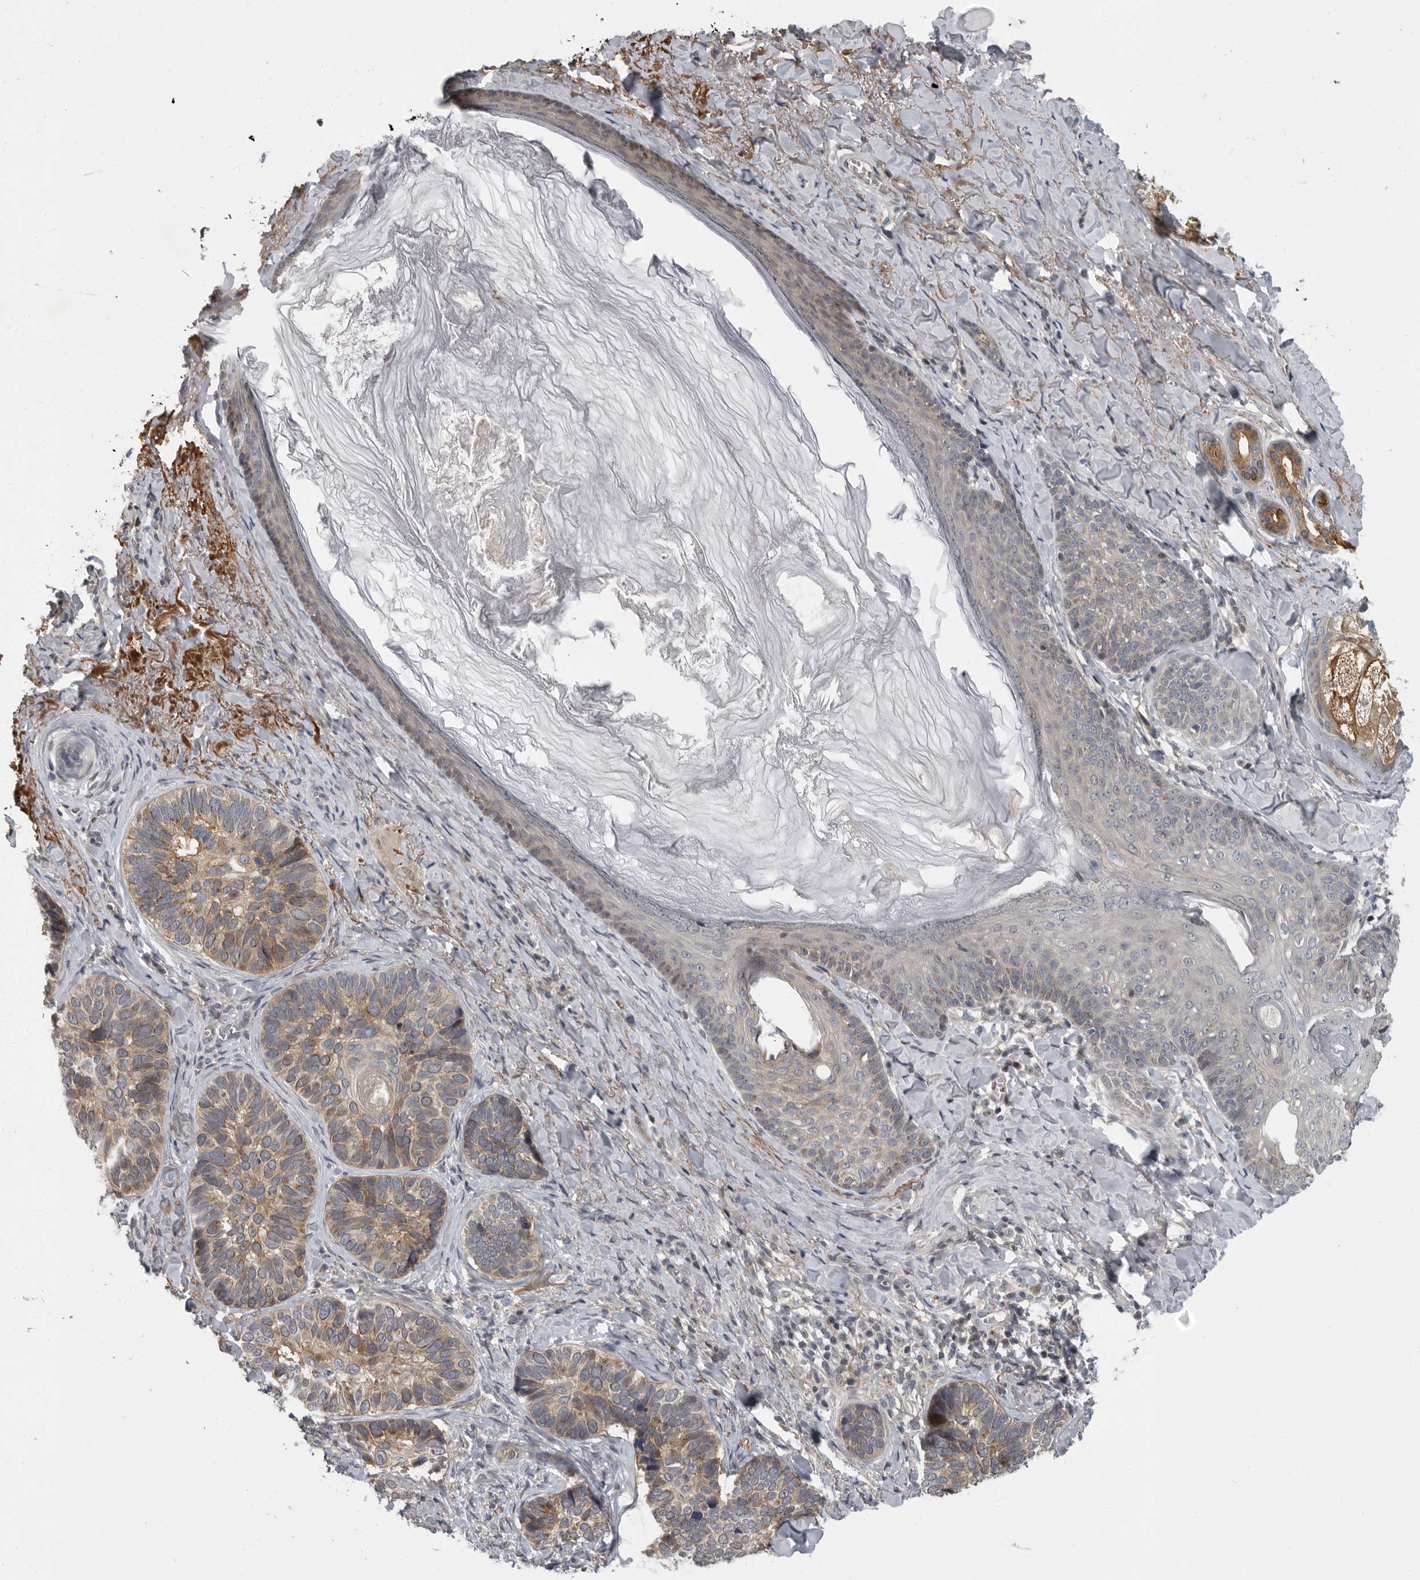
{"staining": {"intensity": "weak", "quantity": ">75%", "location": "cytoplasmic/membranous"}, "tissue": "skin cancer", "cell_type": "Tumor cells", "image_type": "cancer", "snomed": [{"axis": "morphology", "description": "Basal cell carcinoma"}, {"axis": "topography", "description": "Skin"}], "caption": "IHC of basal cell carcinoma (skin) shows low levels of weak cytoplasmic/membranous expression in approximately >75% of tumor cells. The staining was performed using DAB (3,3'-diaminobenzidine) to visualize the protein expression in brown, while the nuclei were stained in blue with hematoxylin (Magnification: 20x).", "gene": "PDE7A", "patient": {"sex": "male", "age": 62}}